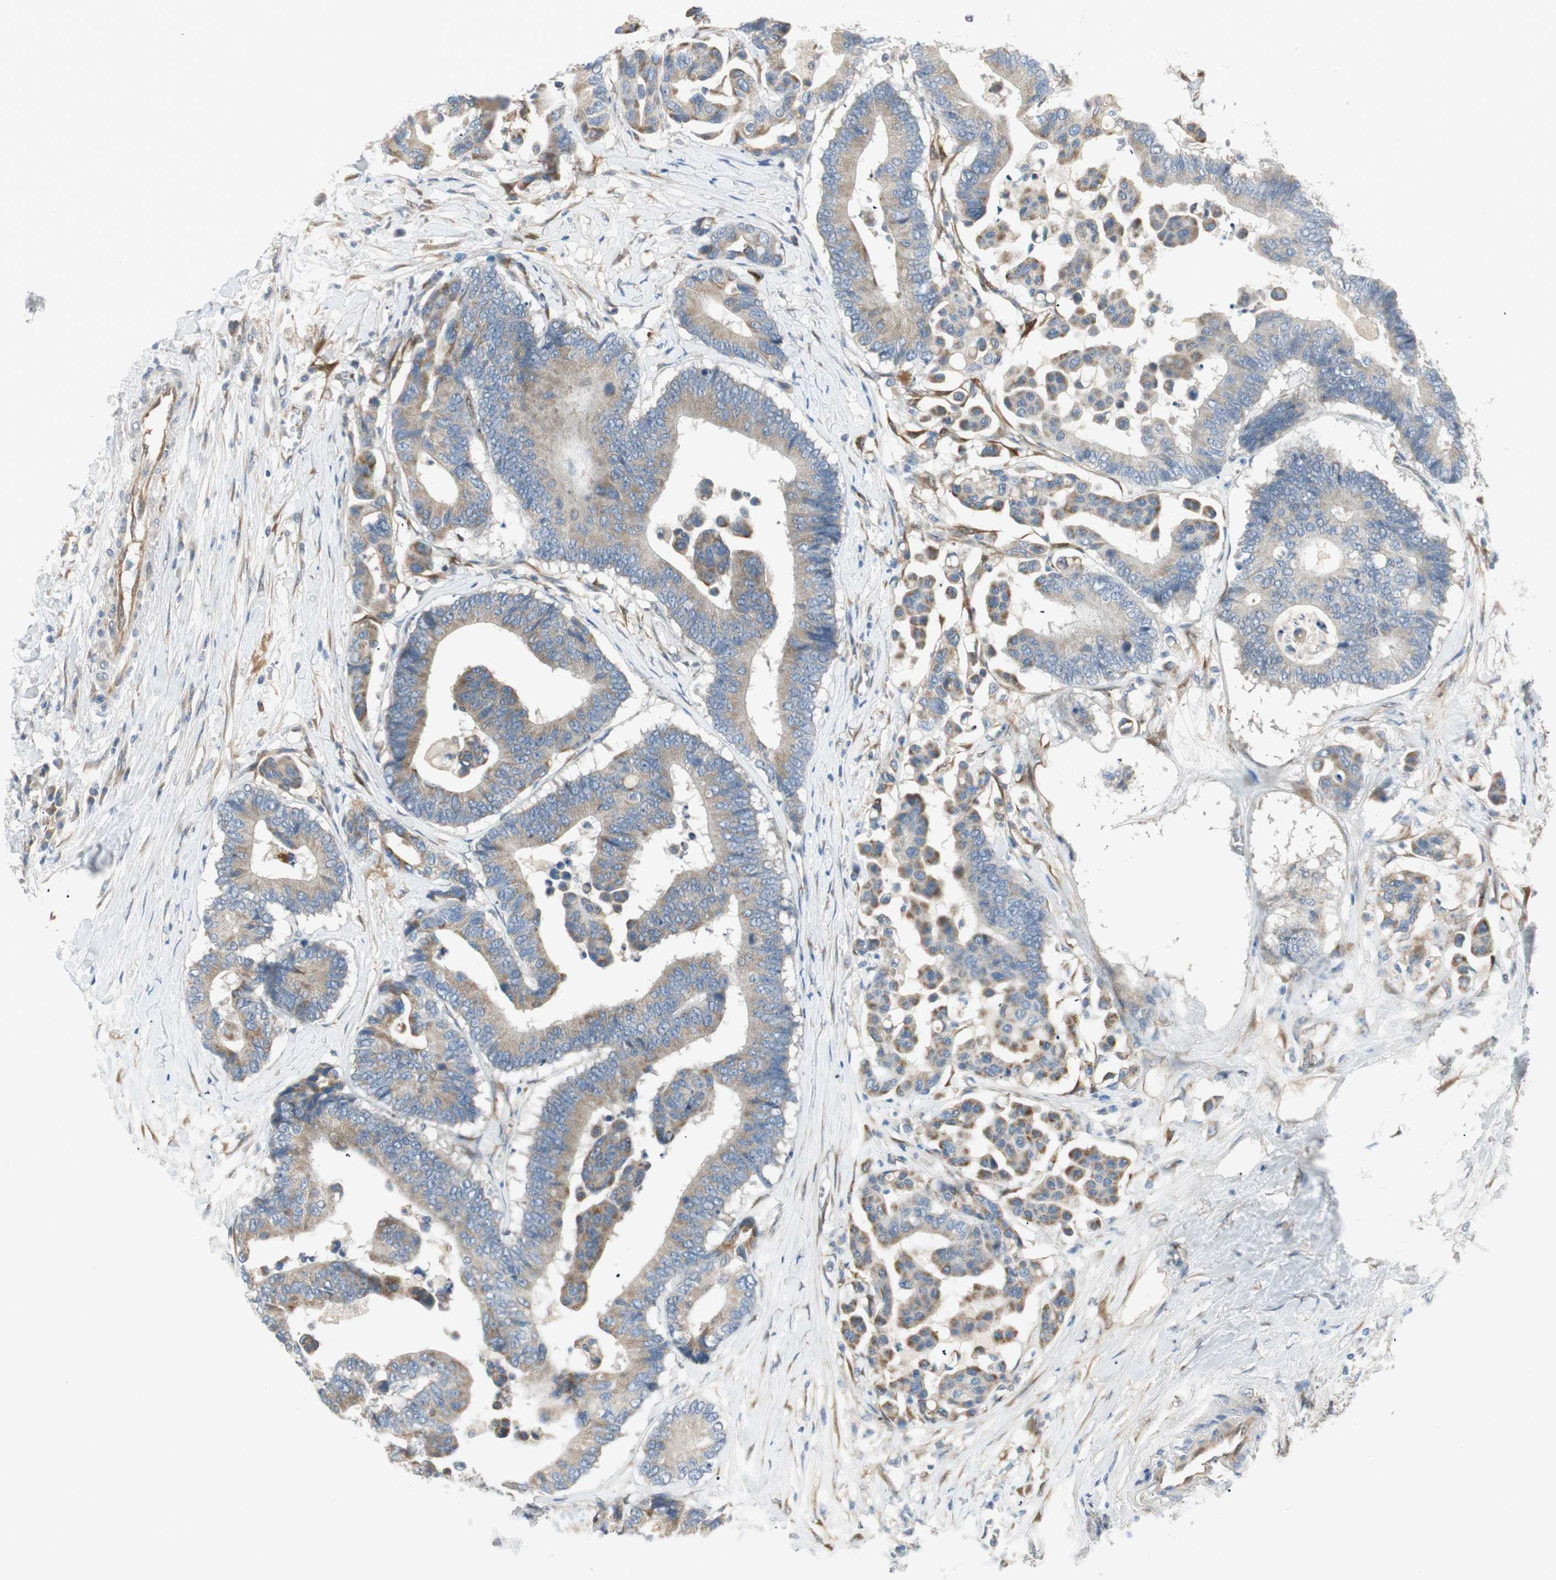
{"staining": {"intensity": "weak", "quantity": ">75%", "location": "cytoplasmic/membranous"}, "tissue": "colorectal cancer", "cell_type": "Tumor cells", "image_type": "cancer", "snomed": [{"axis": "morphology", "description": "Normal tissue, NOS"}, {"axis": "morphology", "description": "Adenocarcinoma, NOS"}, {"axis": "topography", "description": "Colon"}], "caption": "The immunohistochemical stain highlights weak cytoplasmic/membranous expression in tumor cells of colorectal cancer (adenocarcinoma) tissue.", "gene": "STON1-GTF2A1L", "patient": {"sex": "male", "age": 82}}